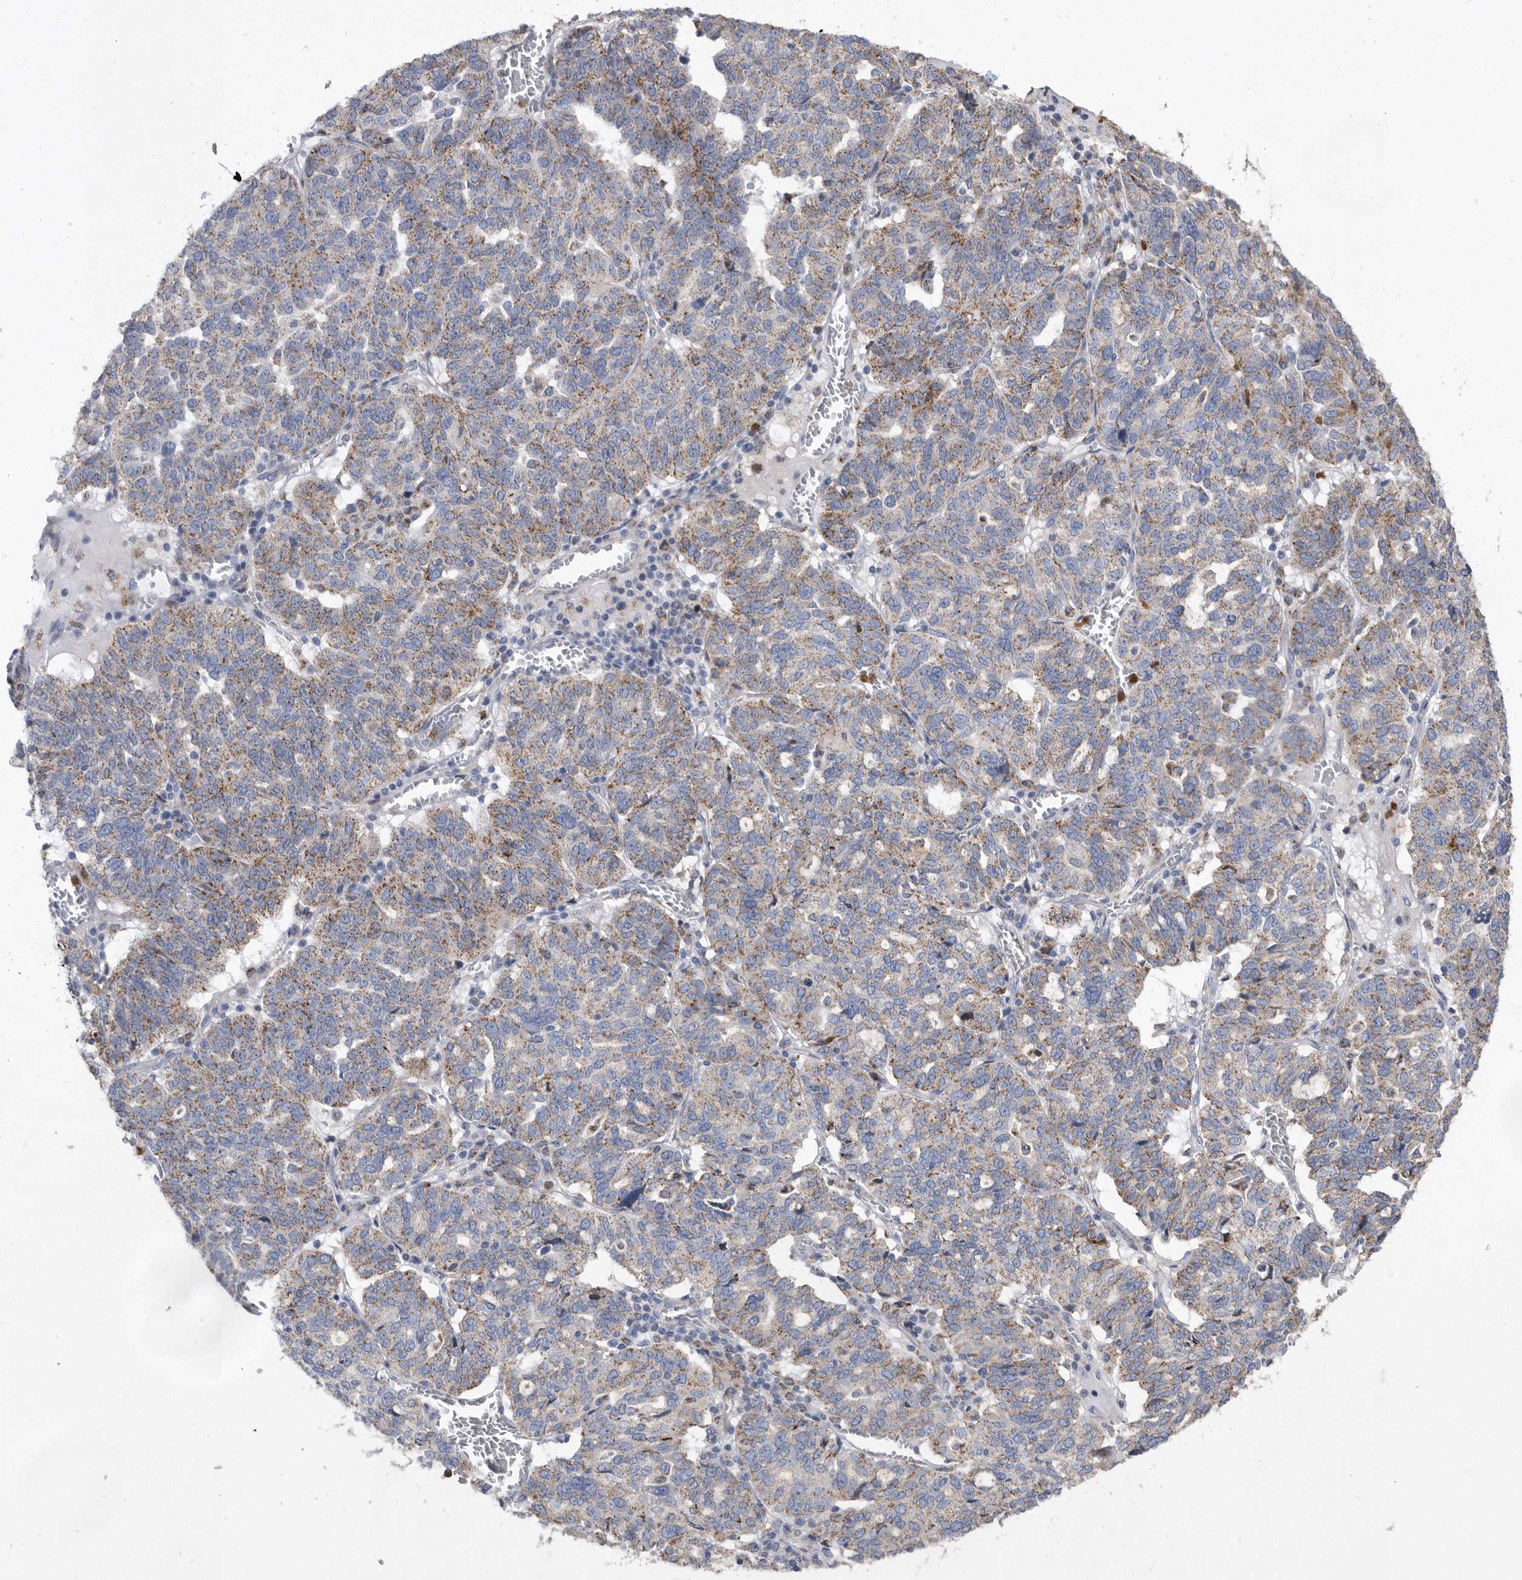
{"staining": {"intensity": "moderate", "quantity": "25%-75%", "location": "cytoplasmic/membranous"}, "tissue": "ovarian cancer", "cell_type": "Tumor cells", "image_type": "cancer", "snomed": [{"axis": "morphology", "description": "Cystadenocarcinoma, serous, NOS"}, {"axis": "topography", "description": "Ovary"}], "caption": "A brown stain labels moderate cytoplasmic/membranous expression of a protein in ovarian serous cystadenocarcinoma tumor cells. (Stains: DAB (3,3'-diaminobenzidine) in brown, nuclei in blue, Microscopy: brightfield microscopy at high magnification).", "gene": "CRISPLD2", "patient": {"sex": "female", "age": 59}}